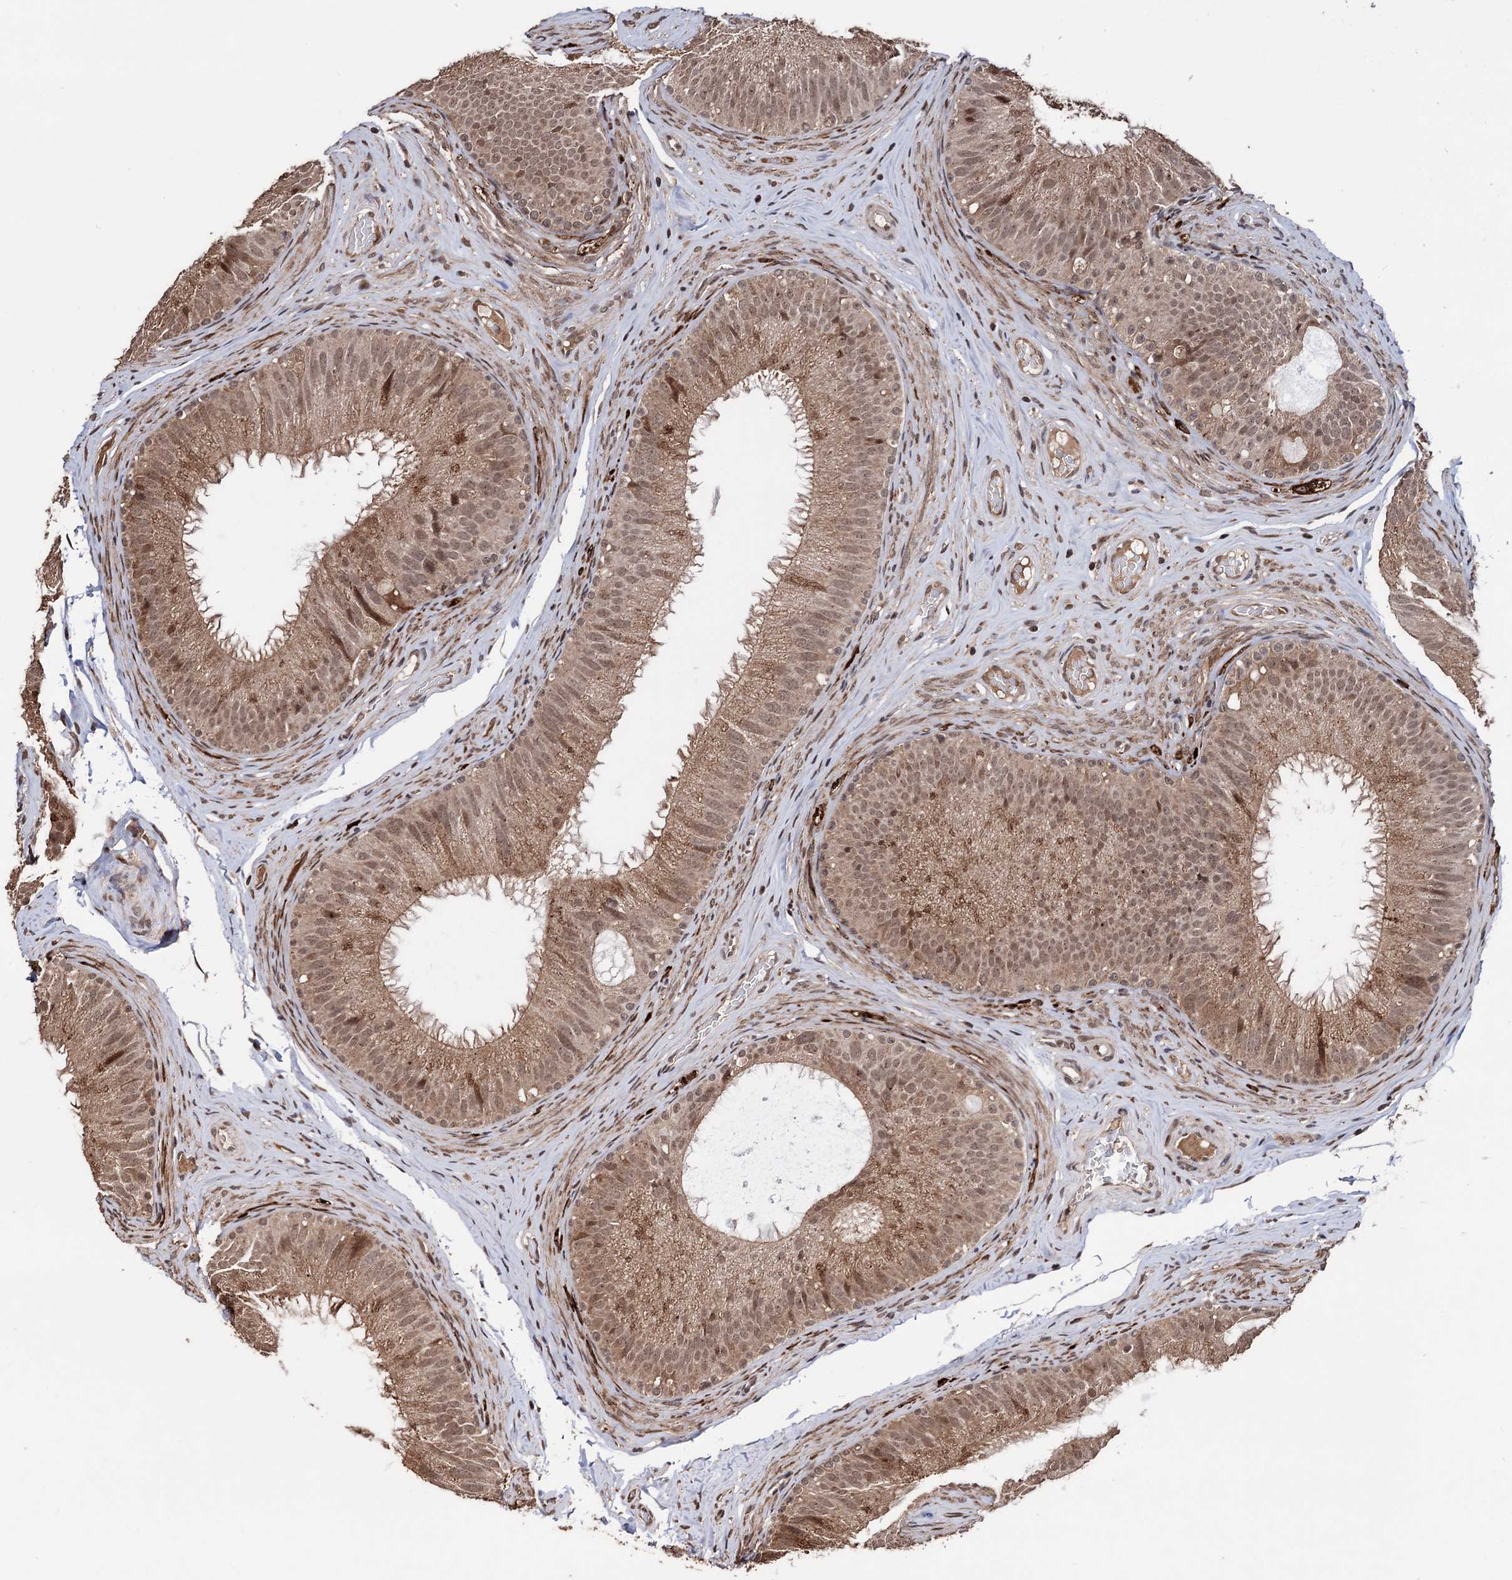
{"staining": {"intensity": "moderate", "quantity": ">75%", "location": "cytoplasmic/membranous,nuclear"}, "tissue": "epididymis", "cell_type": "Glandular cells", "image_type": "normal", "snomed": [{"axis": "morphology", "description": "Normal tissue, NOS"}, {"axis": "topography", "description": "Epididymis"}], "caption": "This is a photomicrograph of immunohistochemistry staining of unremarkable epididymis, which shows moderate positivity in the cytoplasmic/membranous,nuclear of glandular cells.", "gene": "KLF5", "patient": {"sex": "male", "age": 34}}